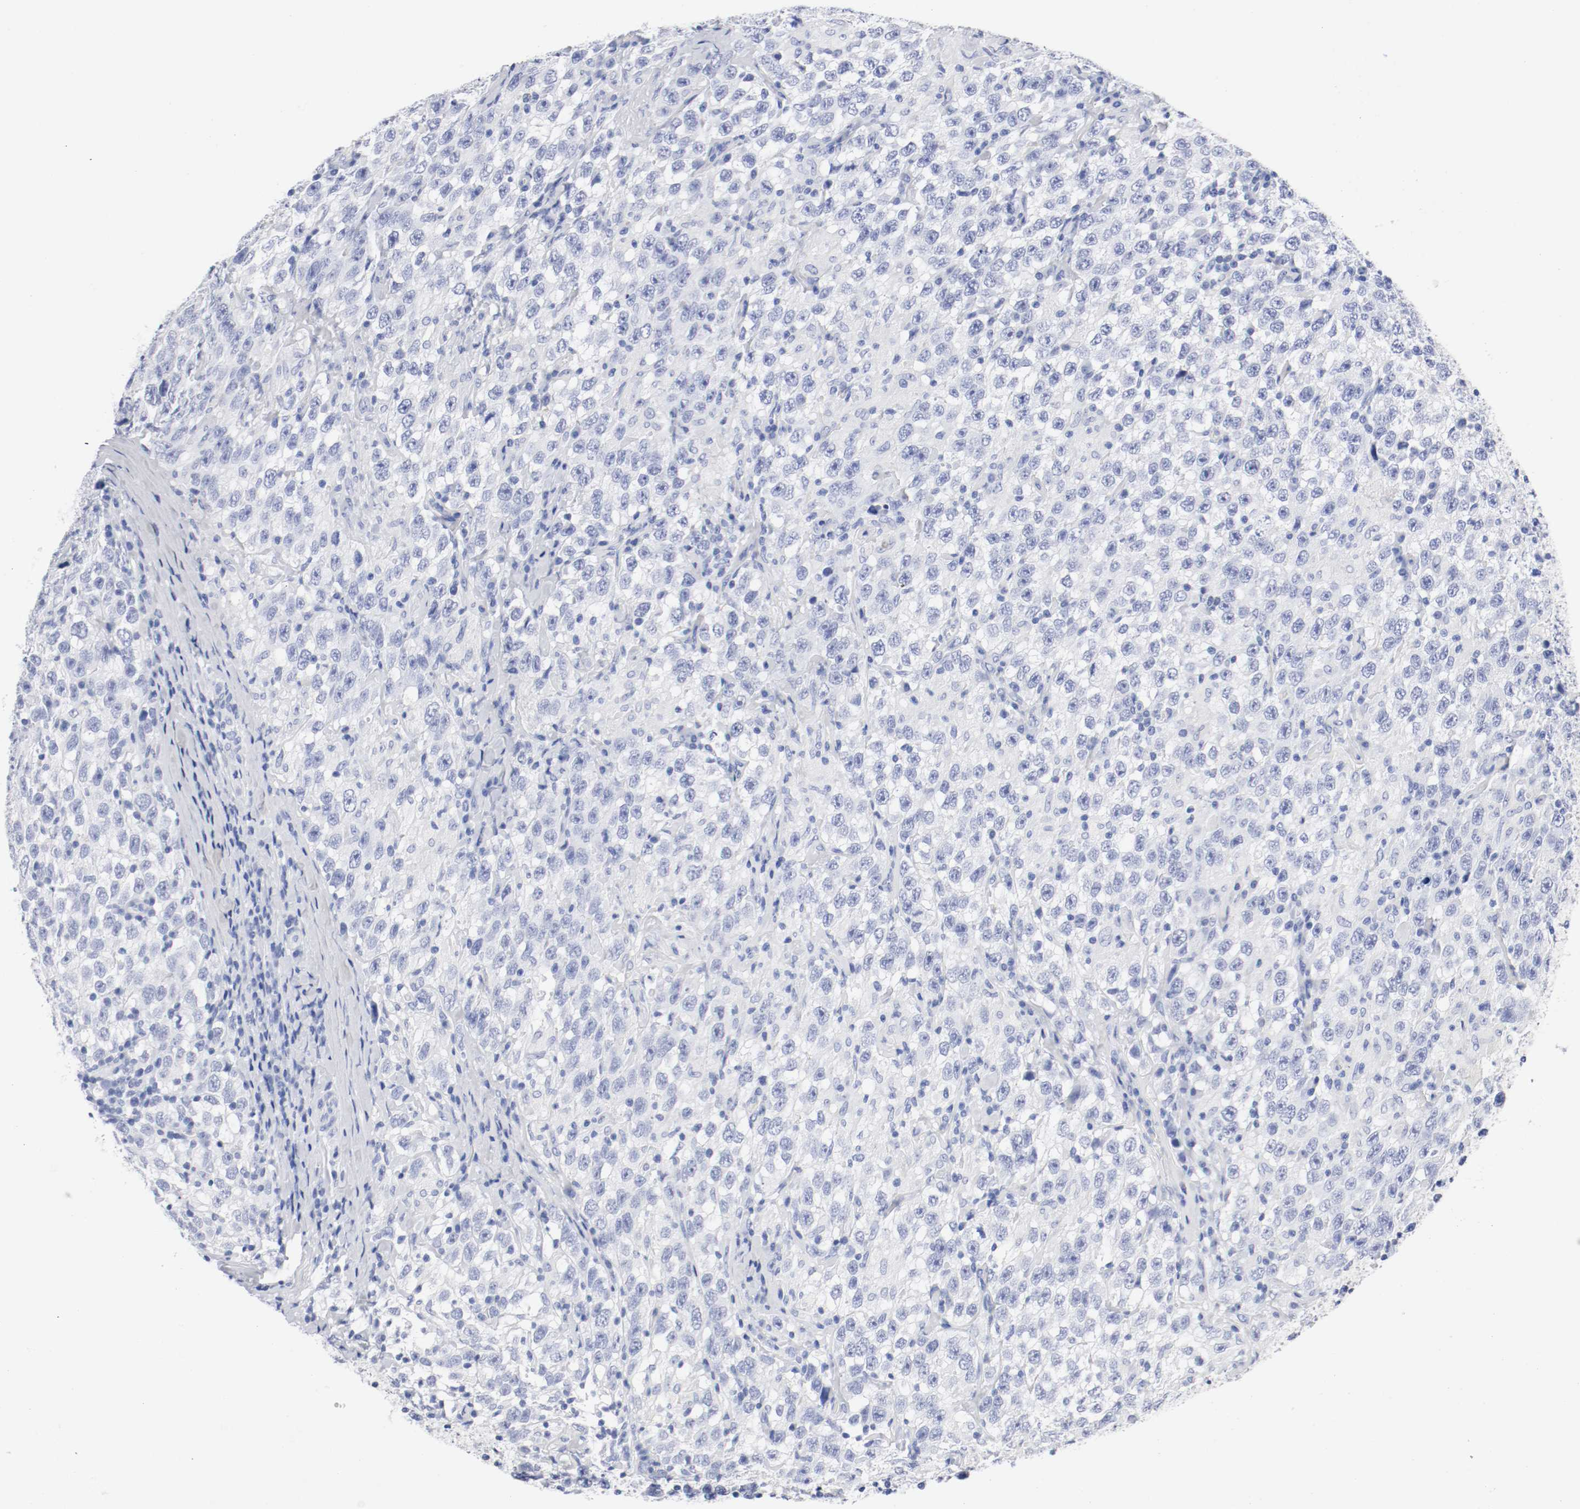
{"staining": {"intensity": "negative", "quantity": "none", "location": "none"}, "tissue": "testis cancer", "cell_type": "Tumor cells", "image_type": "cancer", "snomed": [{"axis": "morphology", "description": "Seminoma, NOS"}, {"axis": "topography", "description": "Testis"}], "caption": "Image shows no protein staining in tumor cells of testis cancer (seminoma) tissue. (Immunohistochemistry, brightfield microscopy, high magnification).", "gene": "GAD1", "patient": {"sex": "male", "age": 41}}